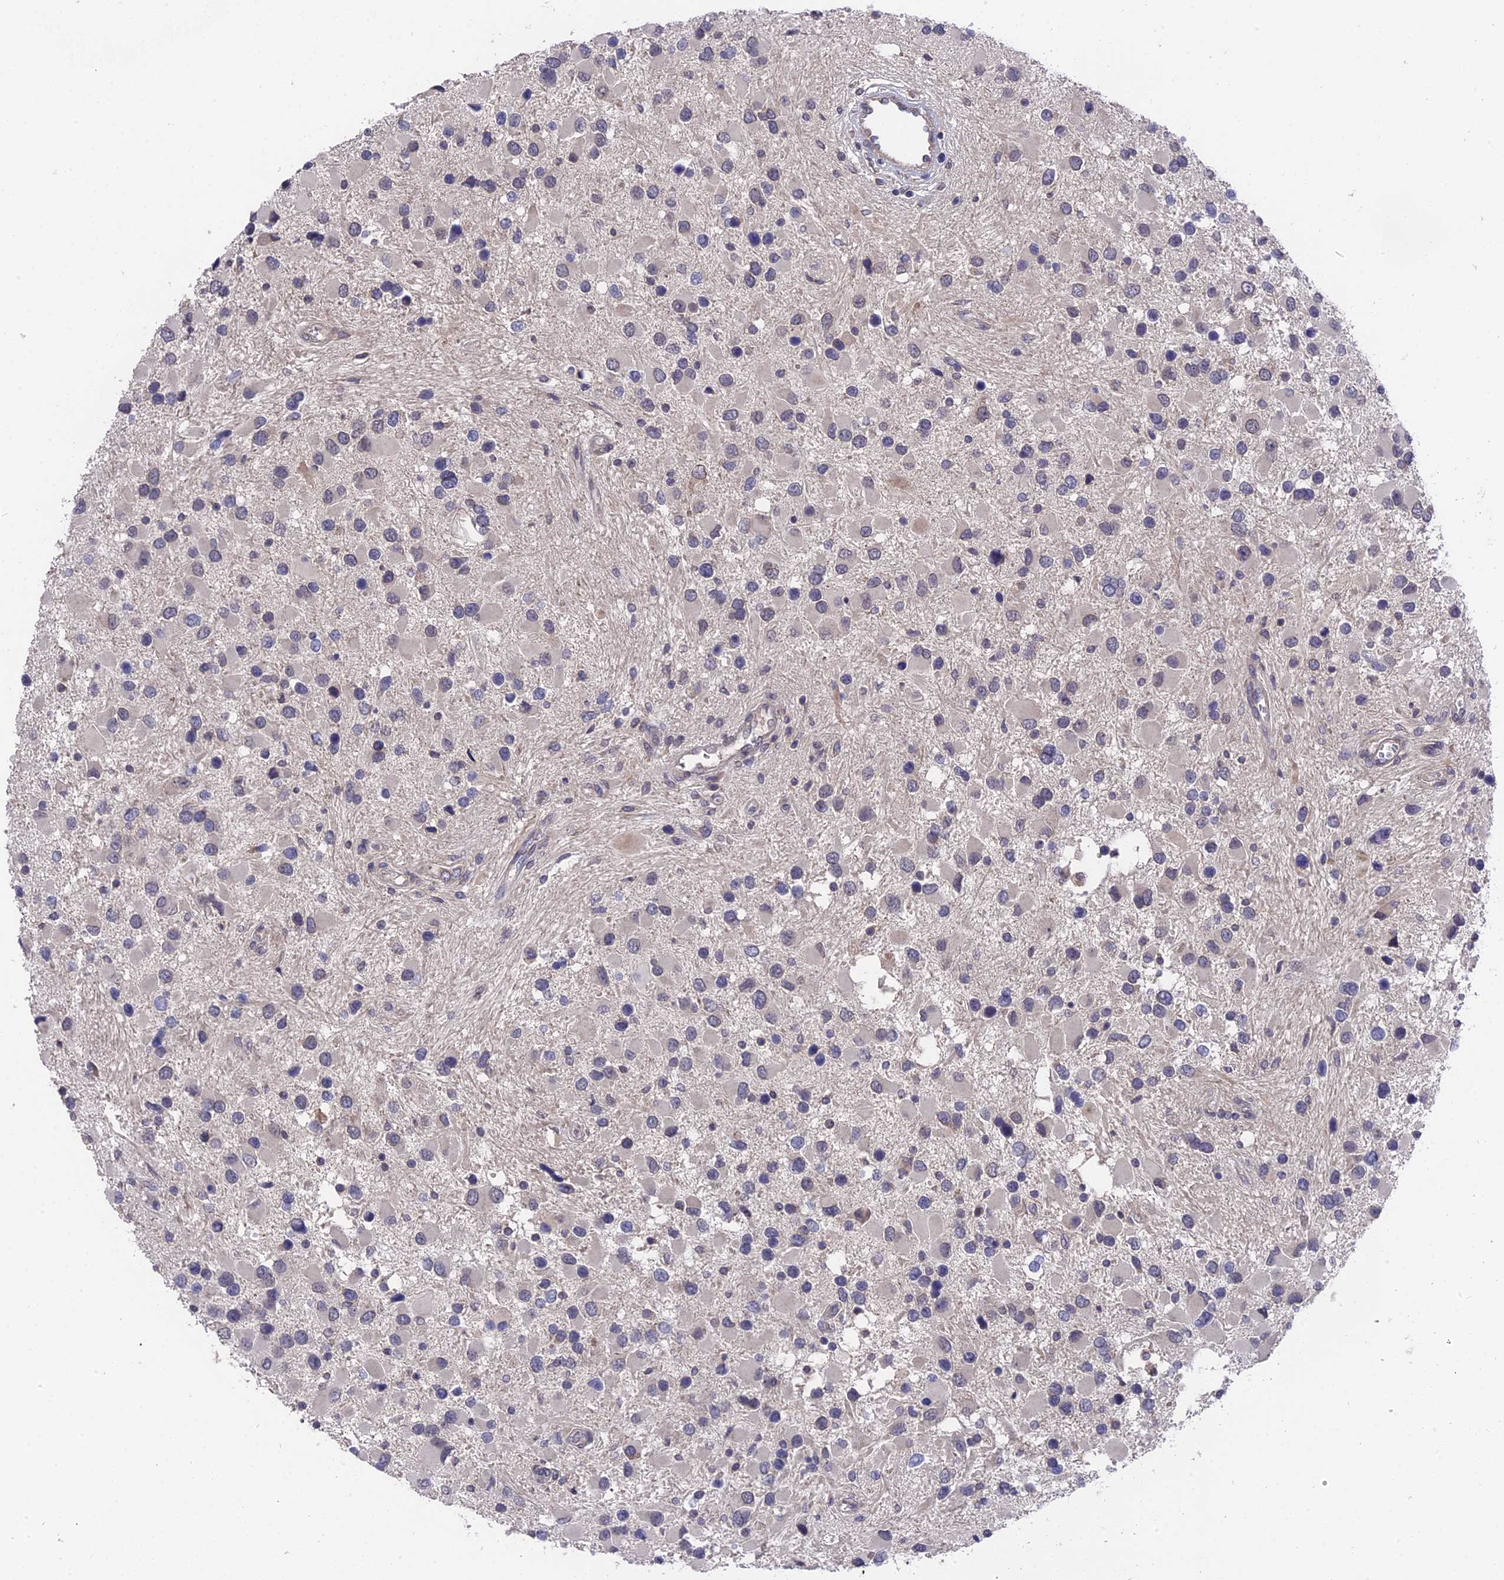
{"staining": {"intensity": "negative", "quantity": "none", "location": "none"}, "tissue": "glioma", "cell_type": "Tumor cells", "image_type": "cancer", "snomed": [{"axis": "morphology", "description": "Glioma, malignant, High grade"}, {"axis": "topography", "description": "Brain"}], "caption": "Immunohistochemistry (IHC) micrograph of neoplastic tissue: high-grade glioma (malignant) stained with DAB (3,3'-diaminobenzidine) displays no significant protein staining in tumor cells.", "gene": "ZCCHC2", "patient": {"sex": "male", "age": 53}}